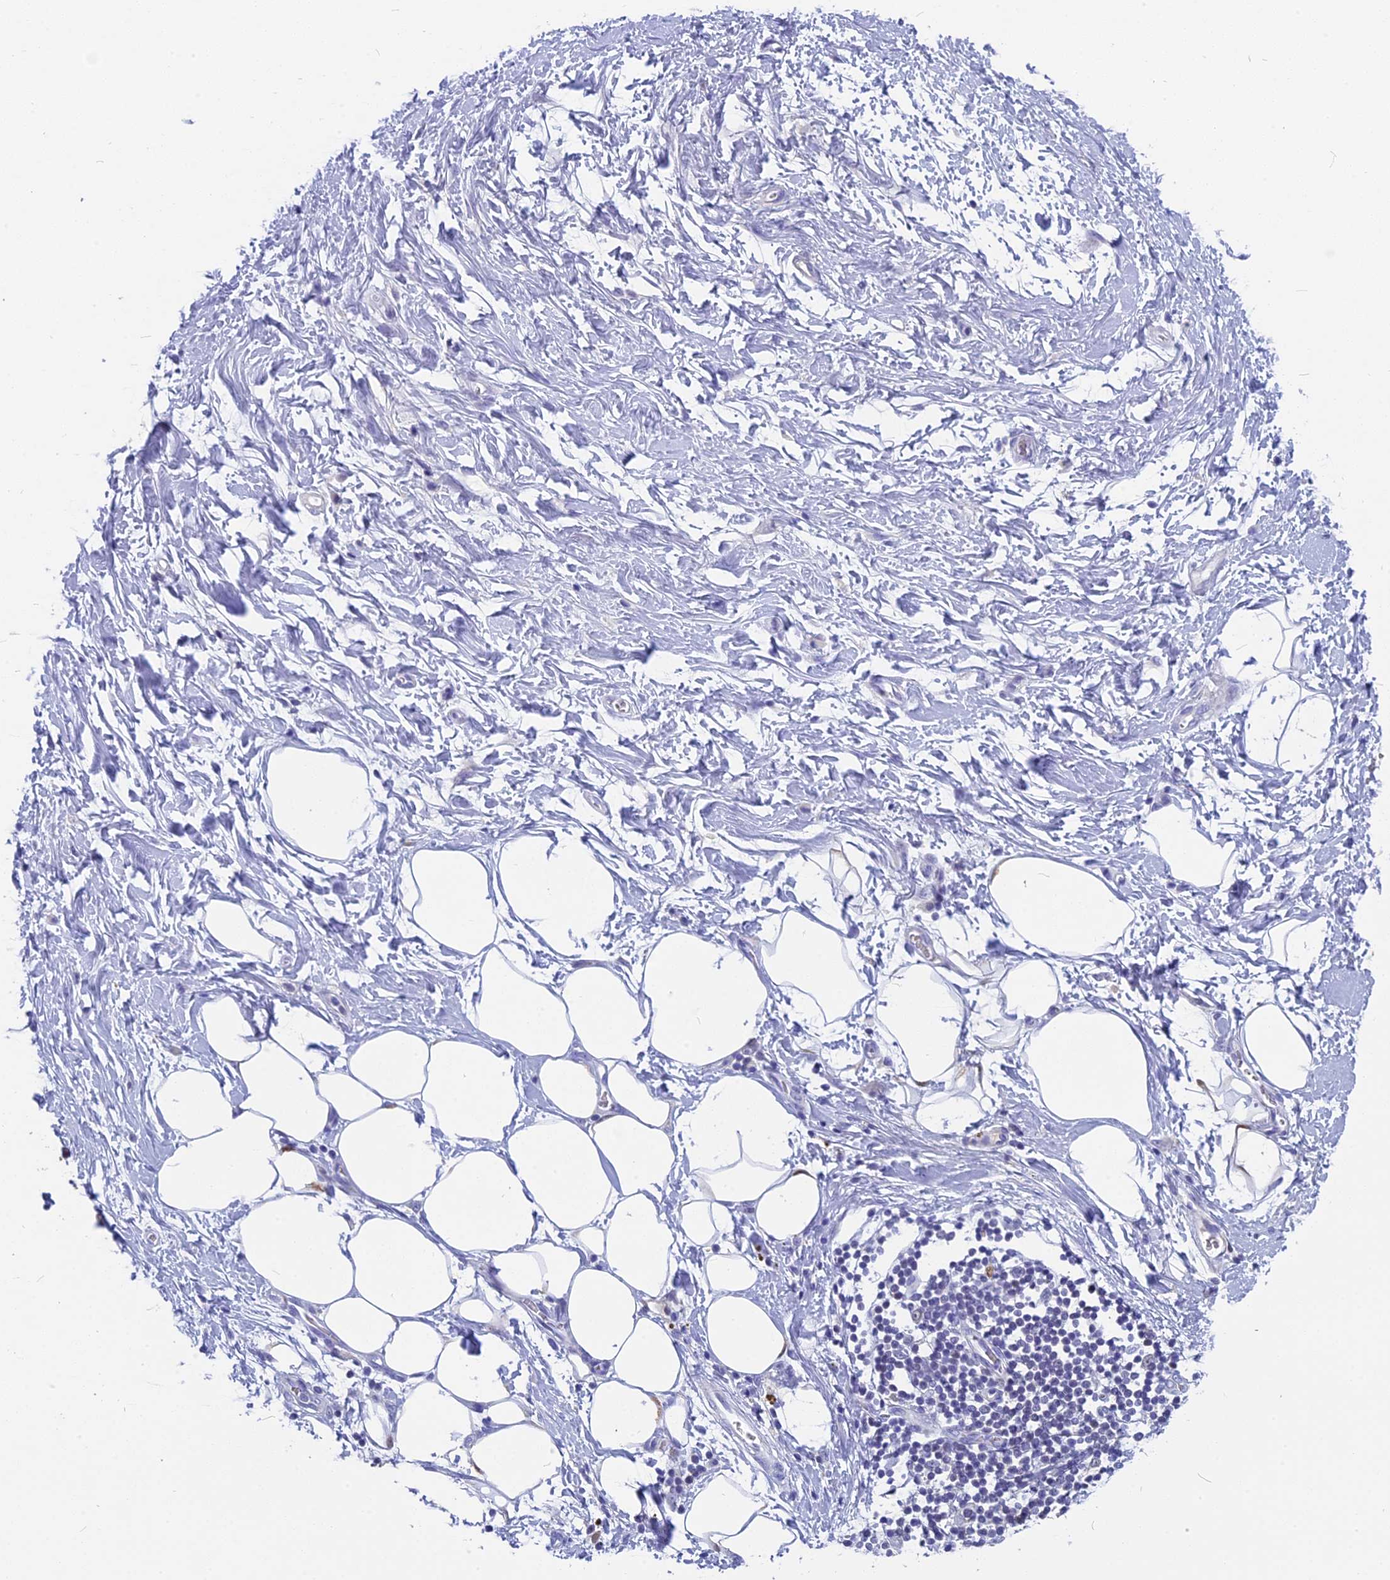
{"staining": {"intensity": "negative", "quantity": "none", "location": "none"}, "tissue": "adipose tissue", "cell_type": "Adipocytes", "image_type": "normal", "snomed": [{"axis": "morphology", "description": "Normal tissue, NOS"}, {"axis": "morphology", "description": "Adenocarcinoma, NOS"}, {"axis": "topography", "description": "Pancreas"}, {"axis": "topography", "description": "Peripheral nerve tissue"}], "caption": "Adipocytes show no significant protein positivity in benign adipose tissue. (DAB IHC with hematoxylin counter stain).", "gene": "NKPD1", "patient": {"sex": "male", "age": 59}}